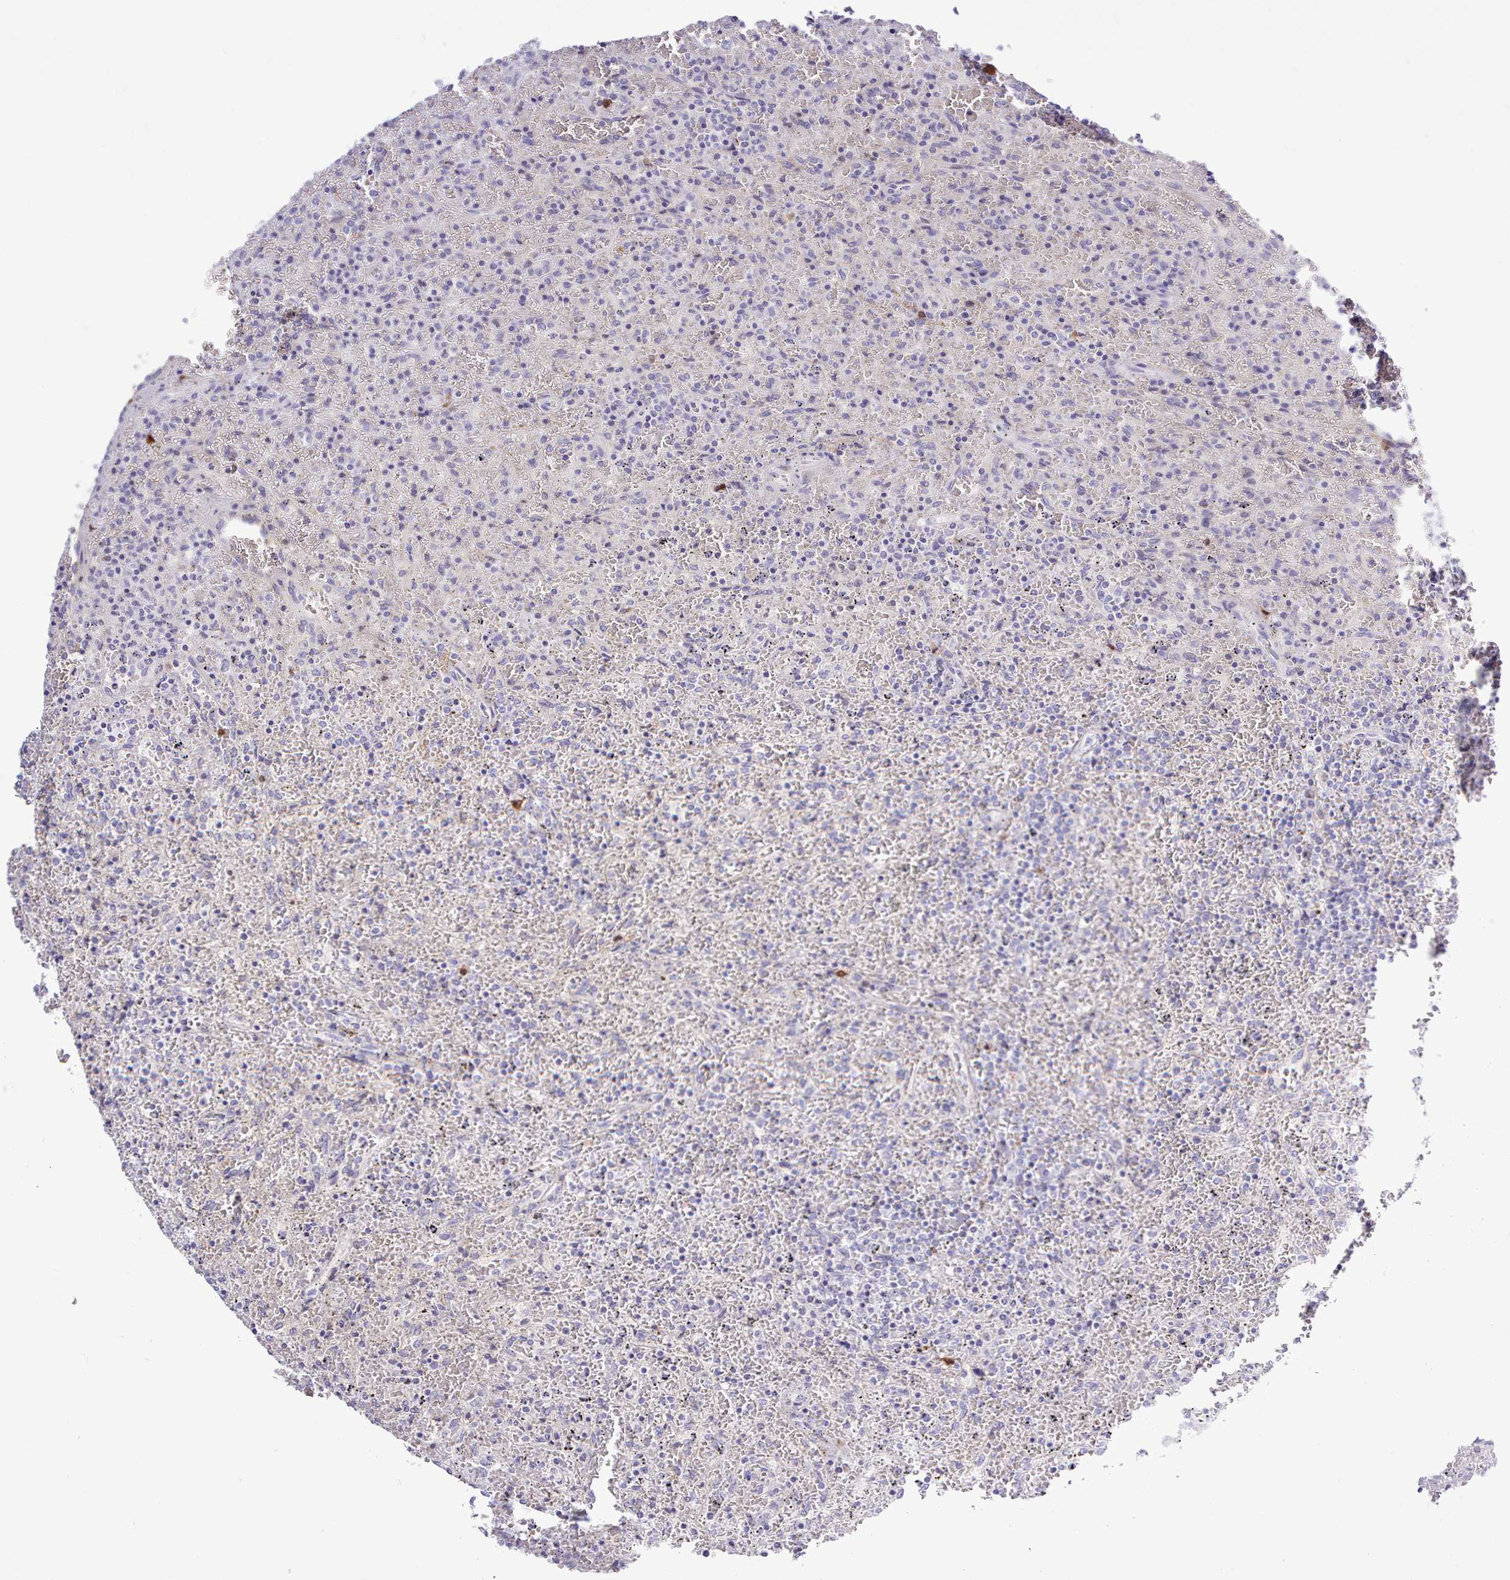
{"staining": {"intensity": "negative", "quantity": "none", "location": "none"}, "tissue": "lymphoma", "cell_type": "Tumor cells", "image_type": "cancer", "snomed": [{"axis": "morphology", "description": "Malignant lymphoma, non-Hodgkin's type, Low grade"}, {"axis": "topography", "description": "Spleen"}], "caption": "Tumor cells are negative for brown protein staining in low-grade malignant lymphoma, non-Hodgkin's type. Nuclei are stained in blue.", "gene": "SRD5A1", "patient": {"sex": "female", "age": 64}}